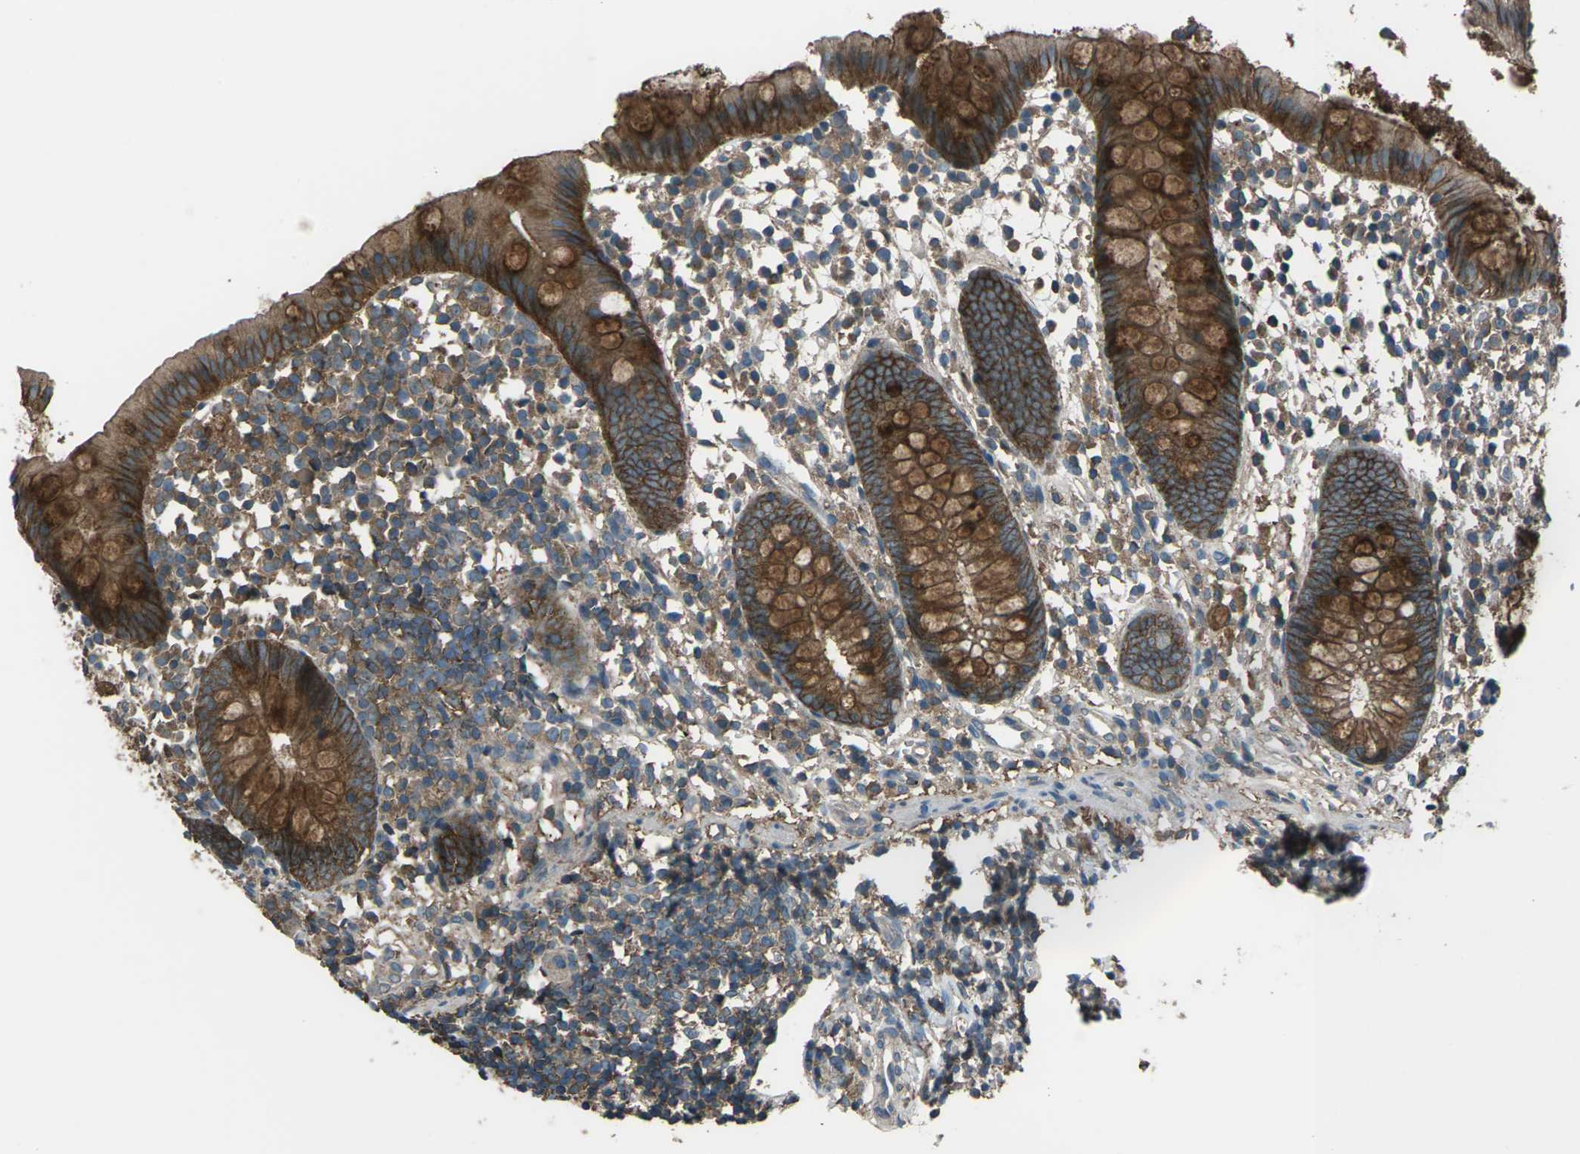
{"staining": {"intensity": "strong", "quantity": ">75%", "location": "cytoplasmic/membranous"}, "tissue": "appendix", "cell_type": "Glandular cells", "image_type": "normal", "snomed": [{"axis": "morphology", "description": "Normal tissue, NOS"}, {"axis": "topography", "description": "Appendix"}], "caption": "The micrograph displays a brown stain indicating the presence of a protein in the cytoplasmic/membranous of glandular cells in appendix.", "gene": "CMTM4", "patient": {"sex": "female", "age": 20}}